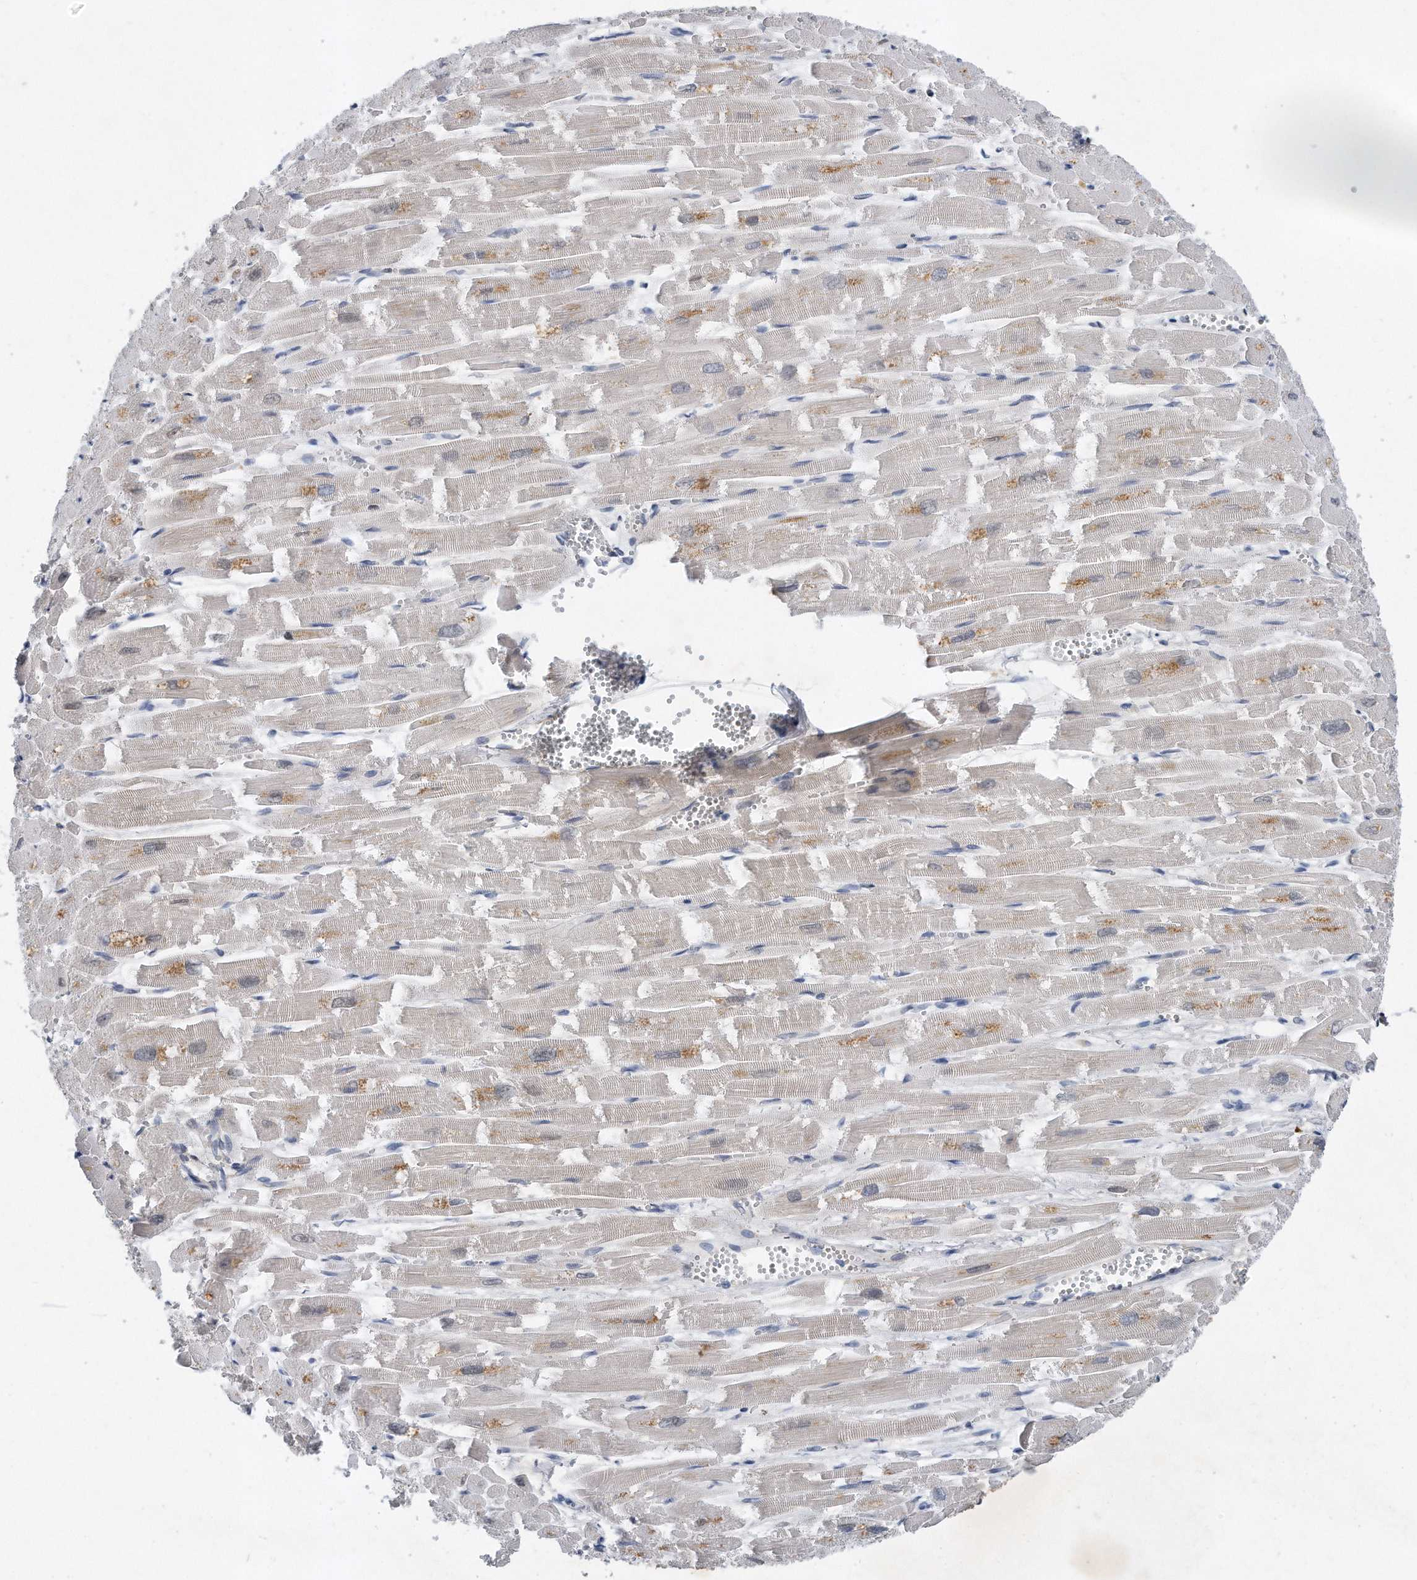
{"staining": {"intensity": "weak", "quantity": "<25%", "location": "cytoplasmic/membranous"}, "tissue": "heart muscle", "cell_type": "Cardiomyocytes", "image_type": "normal", "snomed": [{"axis": "morphology", "description": "Normal tissue, NOS"}, {"axis": "topography", "description": "Heart"}], "caption": "Cardiomyocytes show no significant protein positivity in normal heart muscle.", "gene": "TP53INP1", "patient": {"sex": "male", "age": 54}}